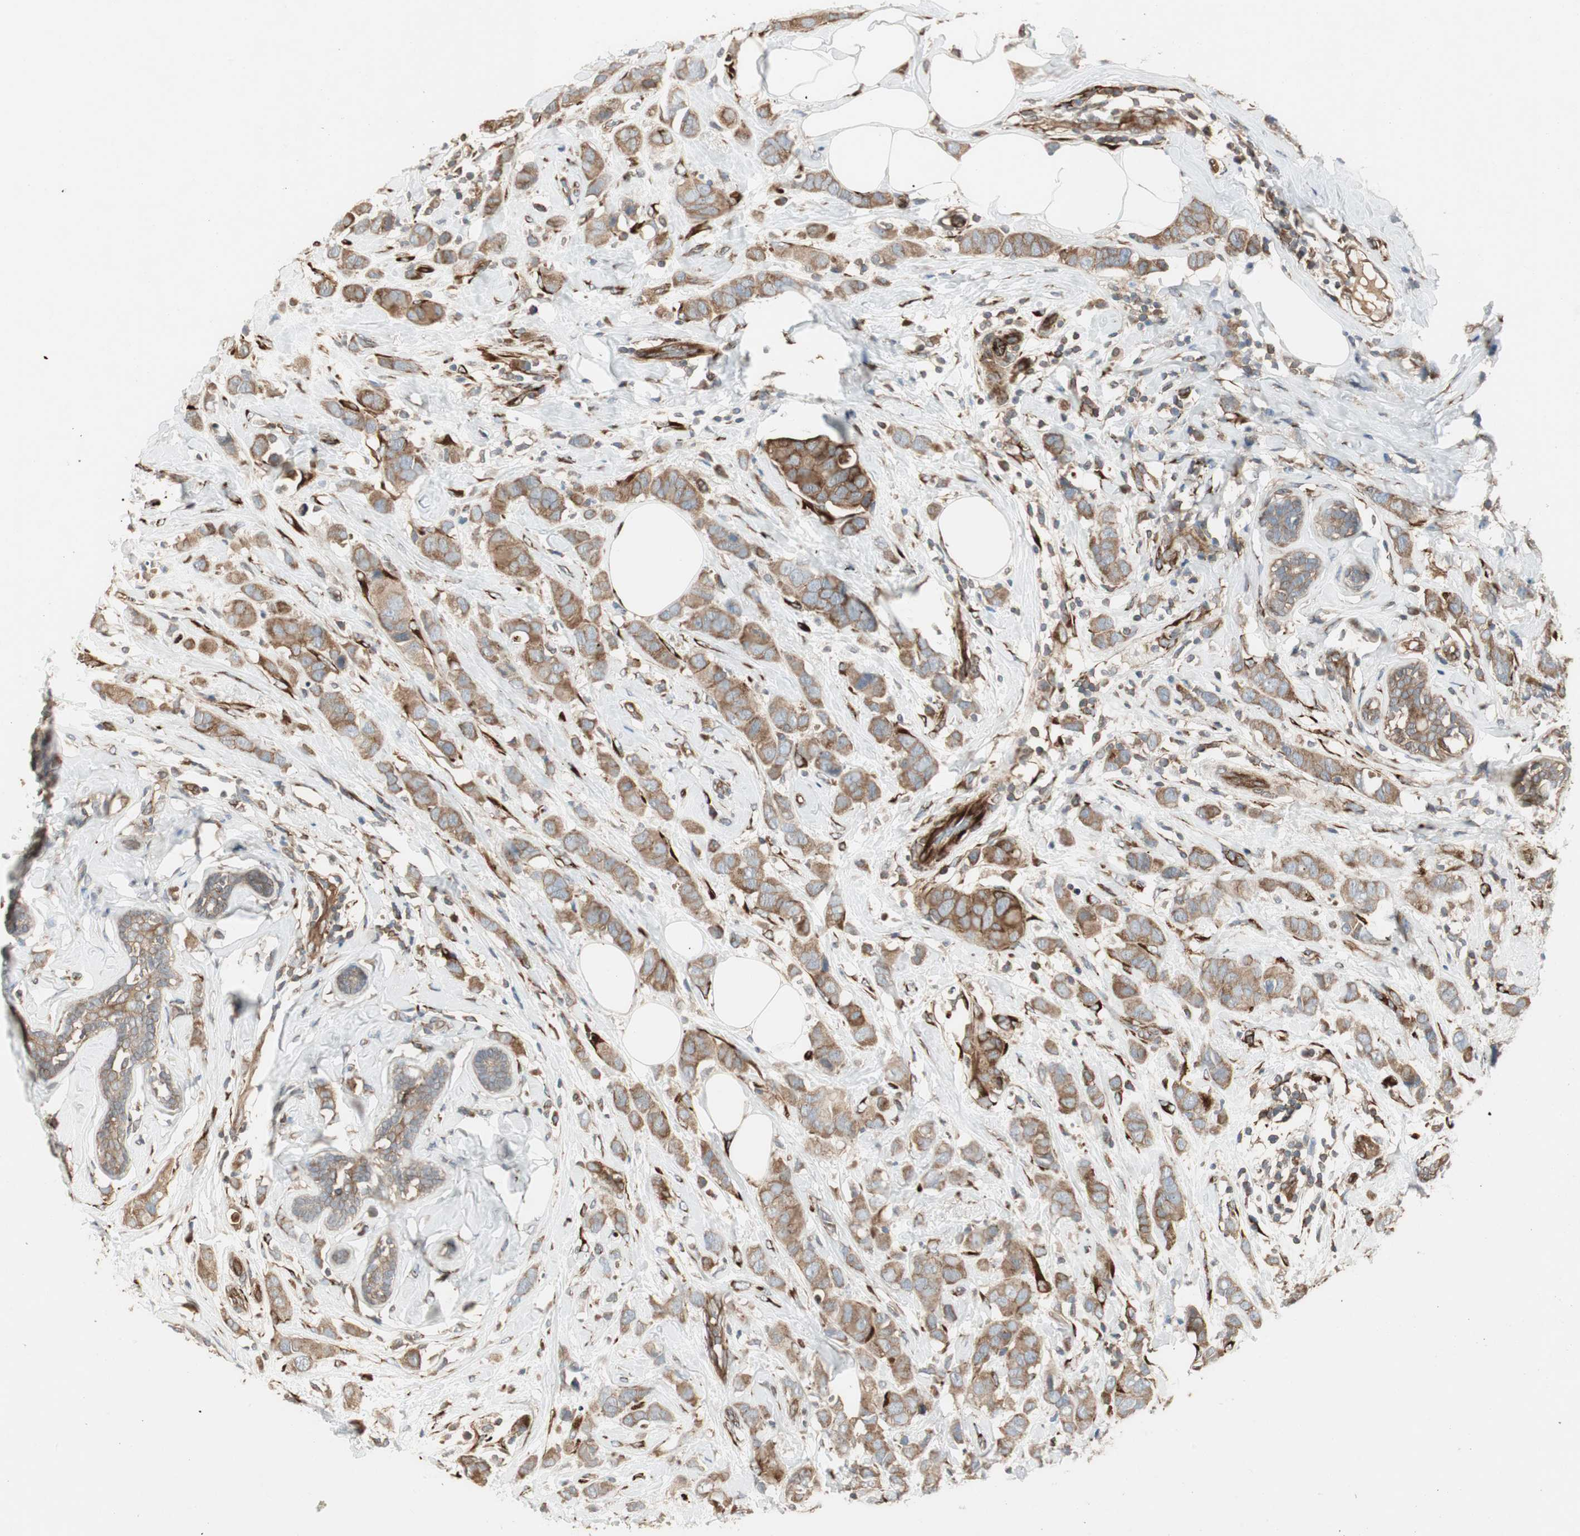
{"staining": {"intensity": "moderate", "quantity": ">75%", "location": "cytoplasmic/membranous"}, "tissue": "breast cancer", "cell_type": "Tumor cells", "image_type": "cancer", "snomed": [{"axis": "morphology", "description": "Normal tissue, NOS"}, {"axis": "morphology", "description": "Duct carcinoma"}, {"axis": "topography", "description": "Breast"}], "caption": "Protein staining of infiltrating ductal carcinoma (breast) tissue exhibits moderate cytoplasmic/membranous positivity in approximately >75% of tumor cells. The staining is performed using DAB (3,3'-diaminobenzidine) brown chromogen to label protein expression. The nuclei are counter-stained blue using hematoxylin.", "gene": "PRKG1", "patient": {"sex": "female", "age": 50}}